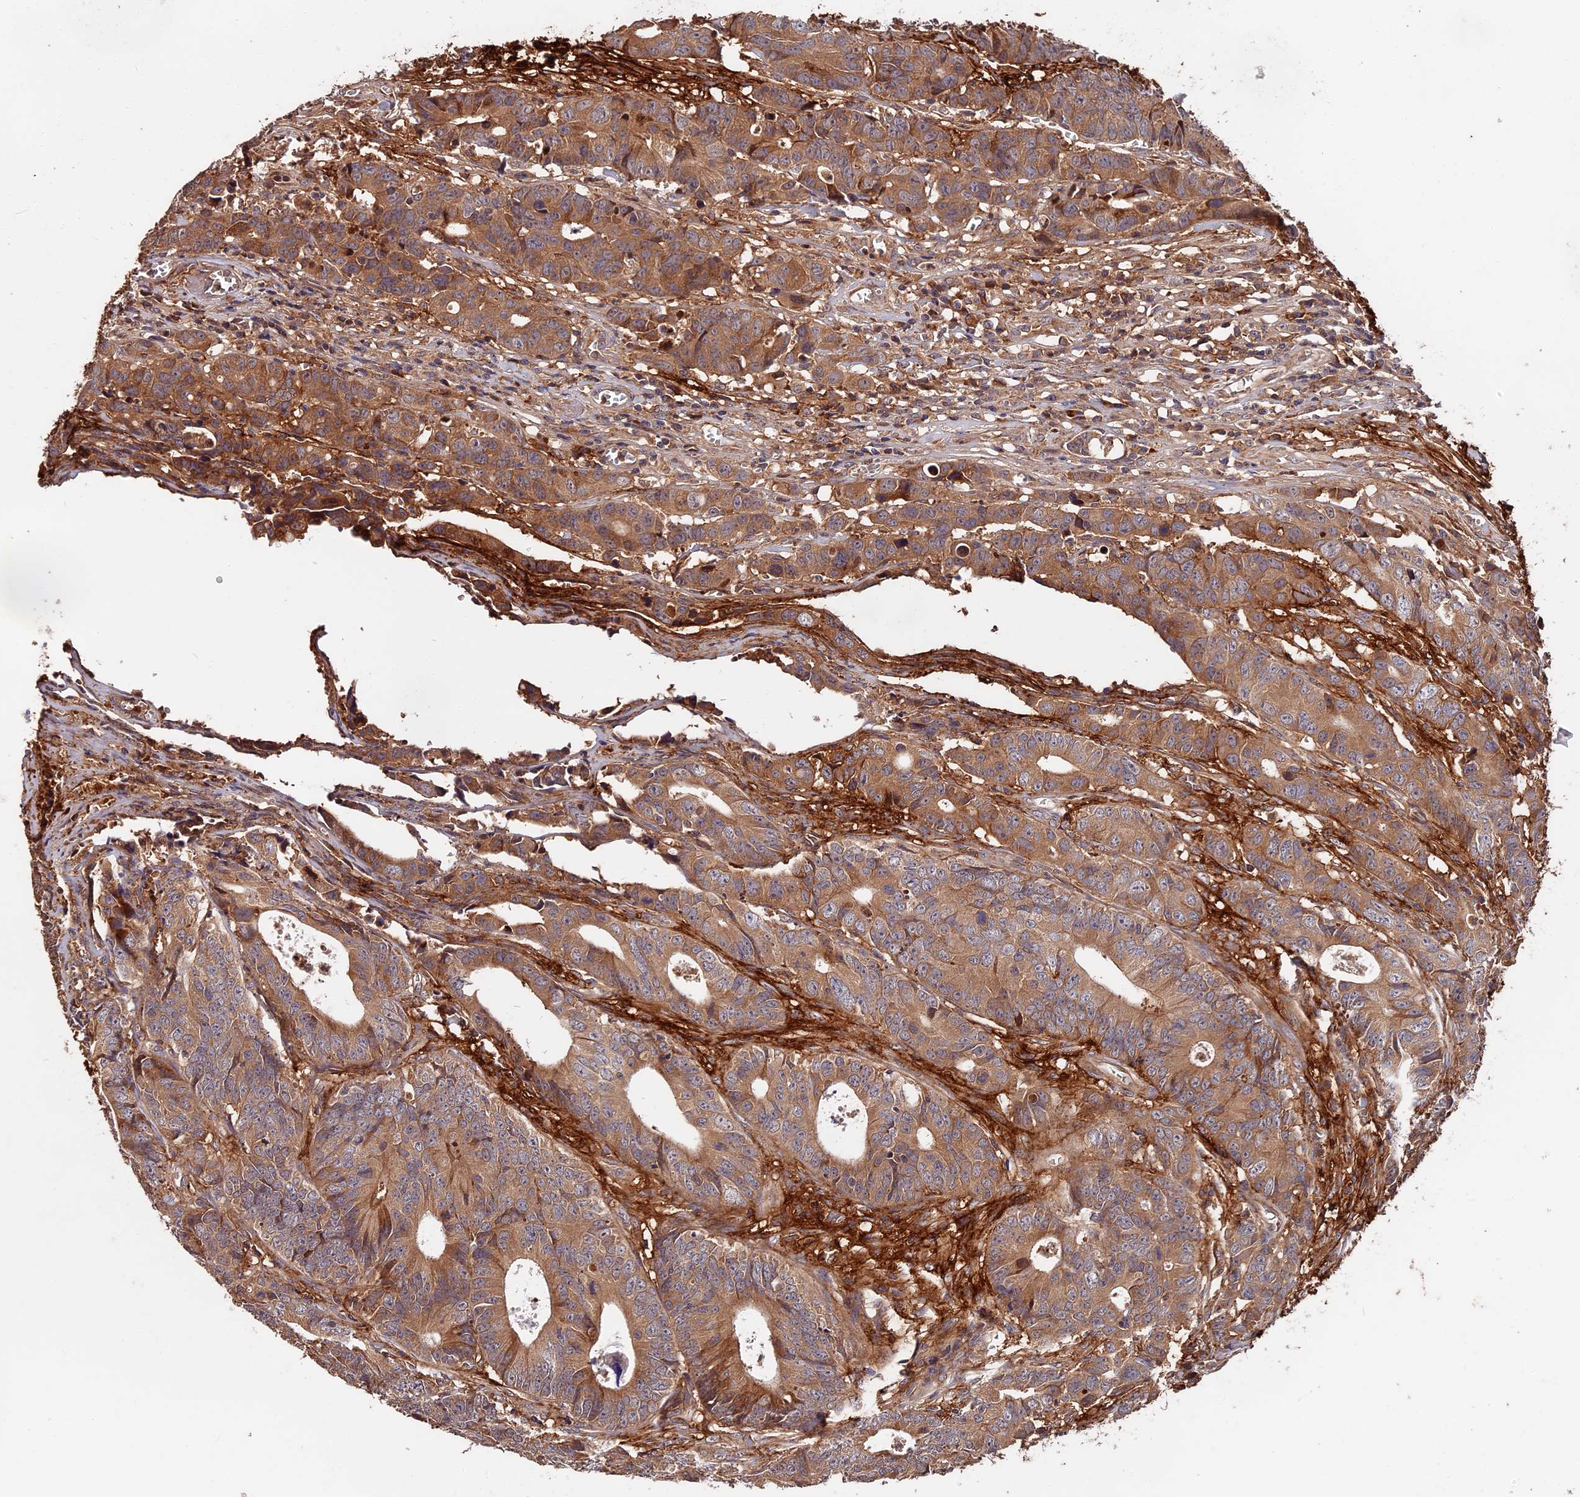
{"staining": {"intensity": "moderate", "quantity": ">75%", "location": "cytoplasmic/membranous"}, "tissue": "colorectal cancer", "cell_type": "Tumor cells", "image_type": "cancer", "snomed": [{"axis": "morphology", "description": "Adenocarcinoma, NOS"}, {"axis": "topography", "description": "Colon"}], "caption": "Immunohistochemistry (DAB (3,3'-diaminobenzidine)) staining of colorectal cancer (adenocarcinoma) displays moderate cytoplasmic/membranous protein staining in about >75% of tumor cells.", "gene": "ITIH1", "patient": {"sex": "female", "age": 57}}